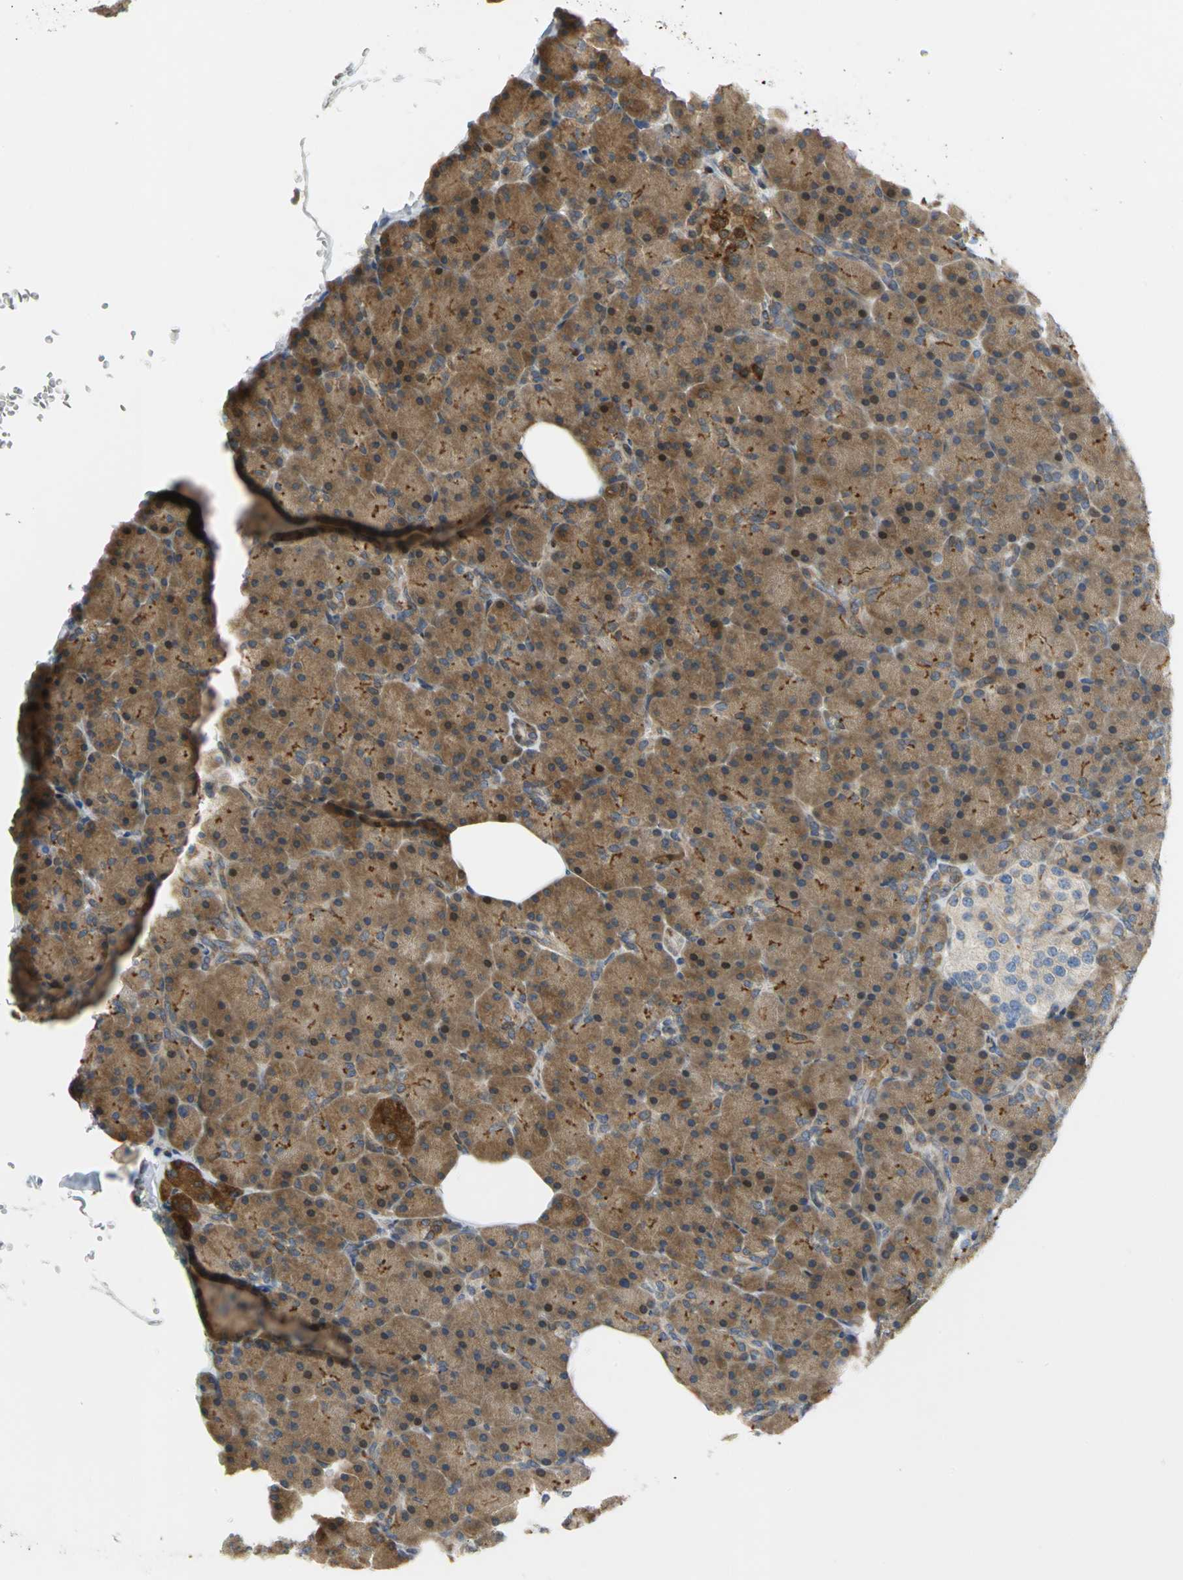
{"staining": {"intensity": "moderate", "quantity": ">75%", "location": "cytoplasmic/membranous"}, "tissue": "pancreas", "cell_type": "Exocrine glandular cells", "image_type": "normal", "snomed": [{"axis": "morphology", "description": "Normal tissue, NOS"}, {"axis": "topography", "description": "Pancreas"}], "caption": "A photomicrograph of pancreas stained for a protein displays moderate cytoplasmic/membranous brown staining in exocrine glandular cells.", "gene": "YBX1", "patient": {"sex": "female", "age": 43}}